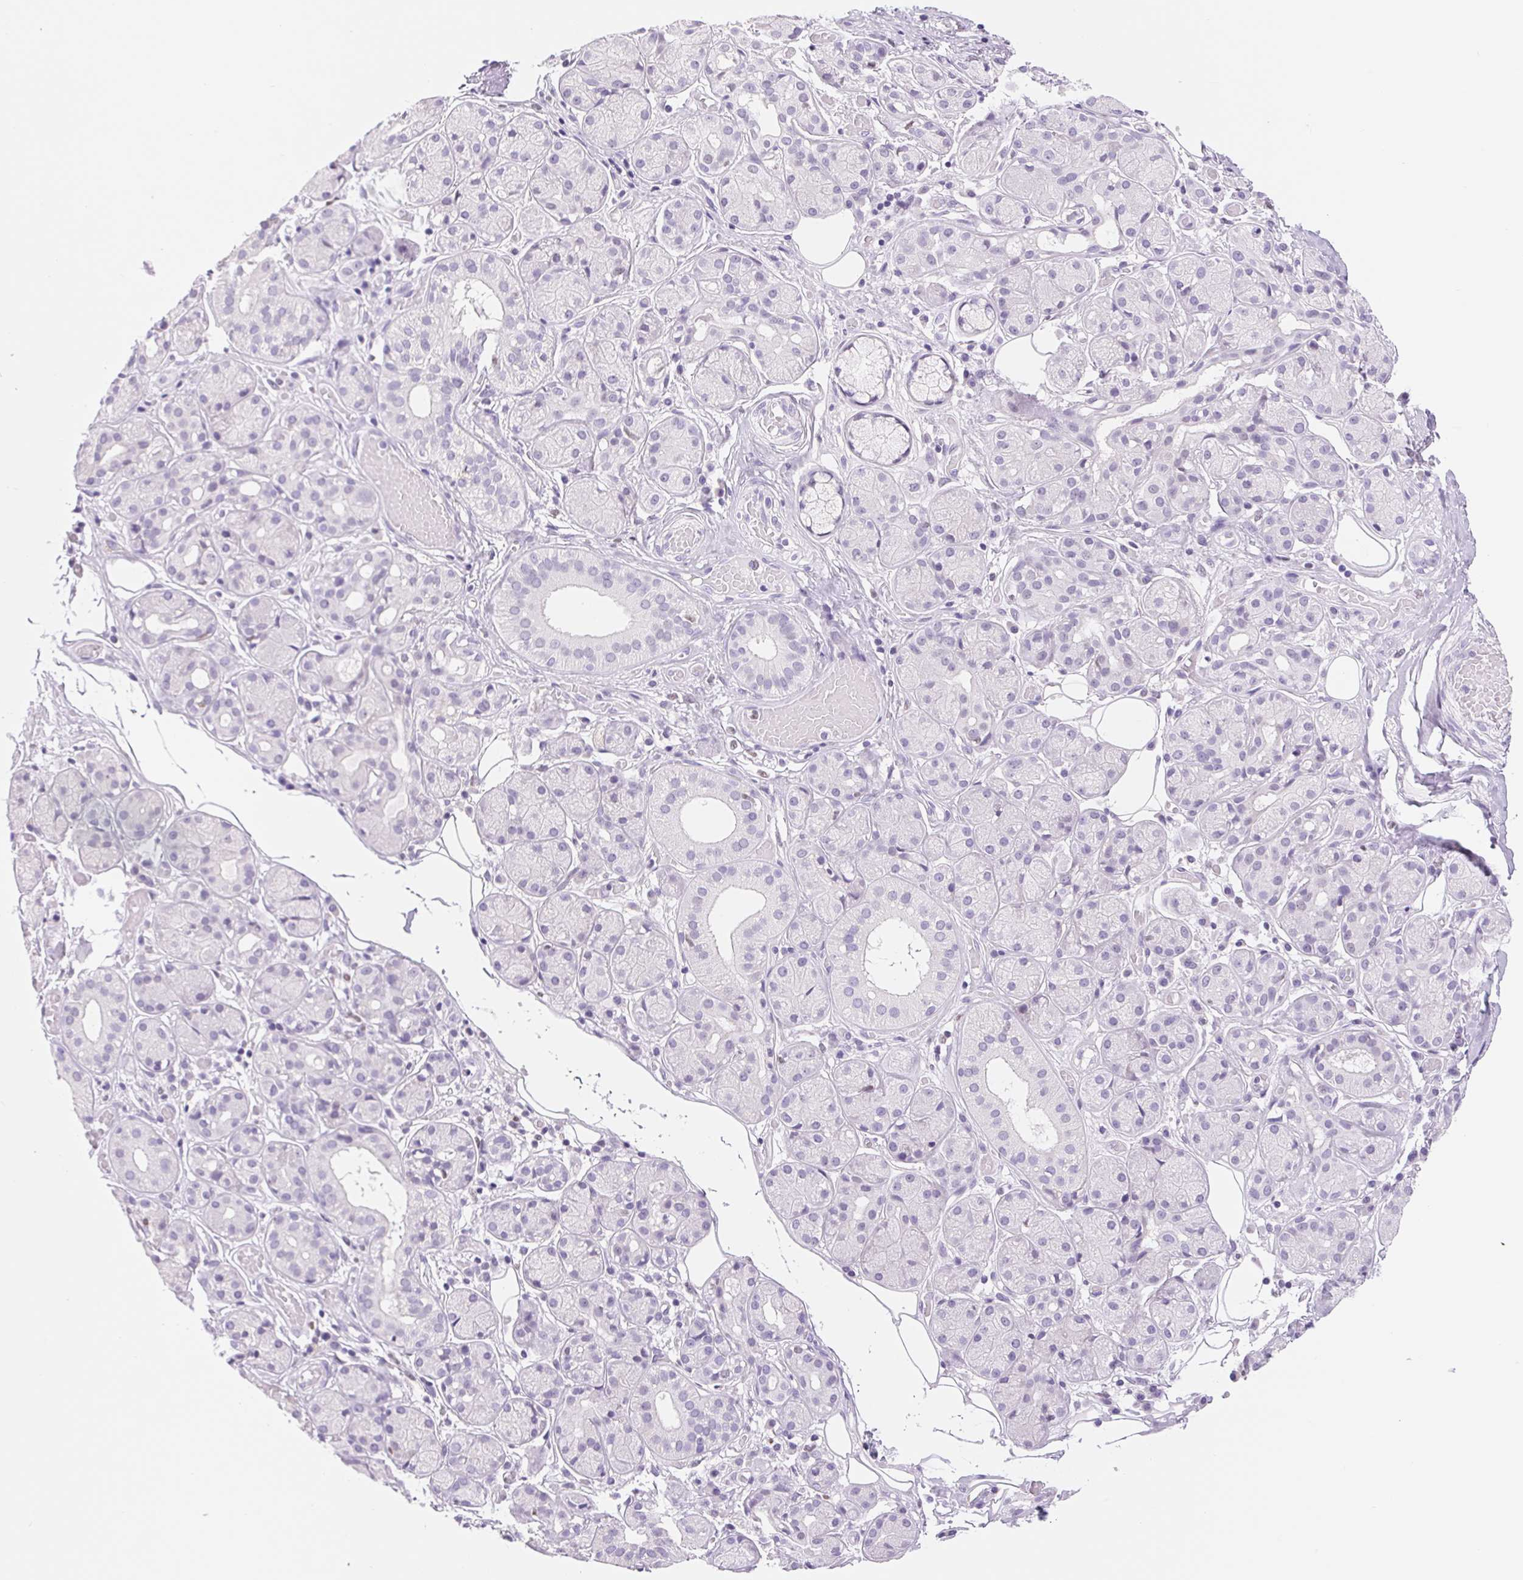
{"staining": {"intensity": "negative", "quantity": "none", "location": "none"}, "tissue": "salivary gland", "cell_type": "Glandular cells", "image_type": "normal", "snomed": [{"axis": "morphology", "description": "Normal tissue, NOS"}, {"axis": "topography", "description": "Salivary gland"}, {"axis": "topography", "description": "Peripheral nerve tissue"}], "caption": "The IHC image has no significant staining in glandular cells of salivary gland.", "gene": "ASGR2", "patient": {"sex": "male", "age": 71}}